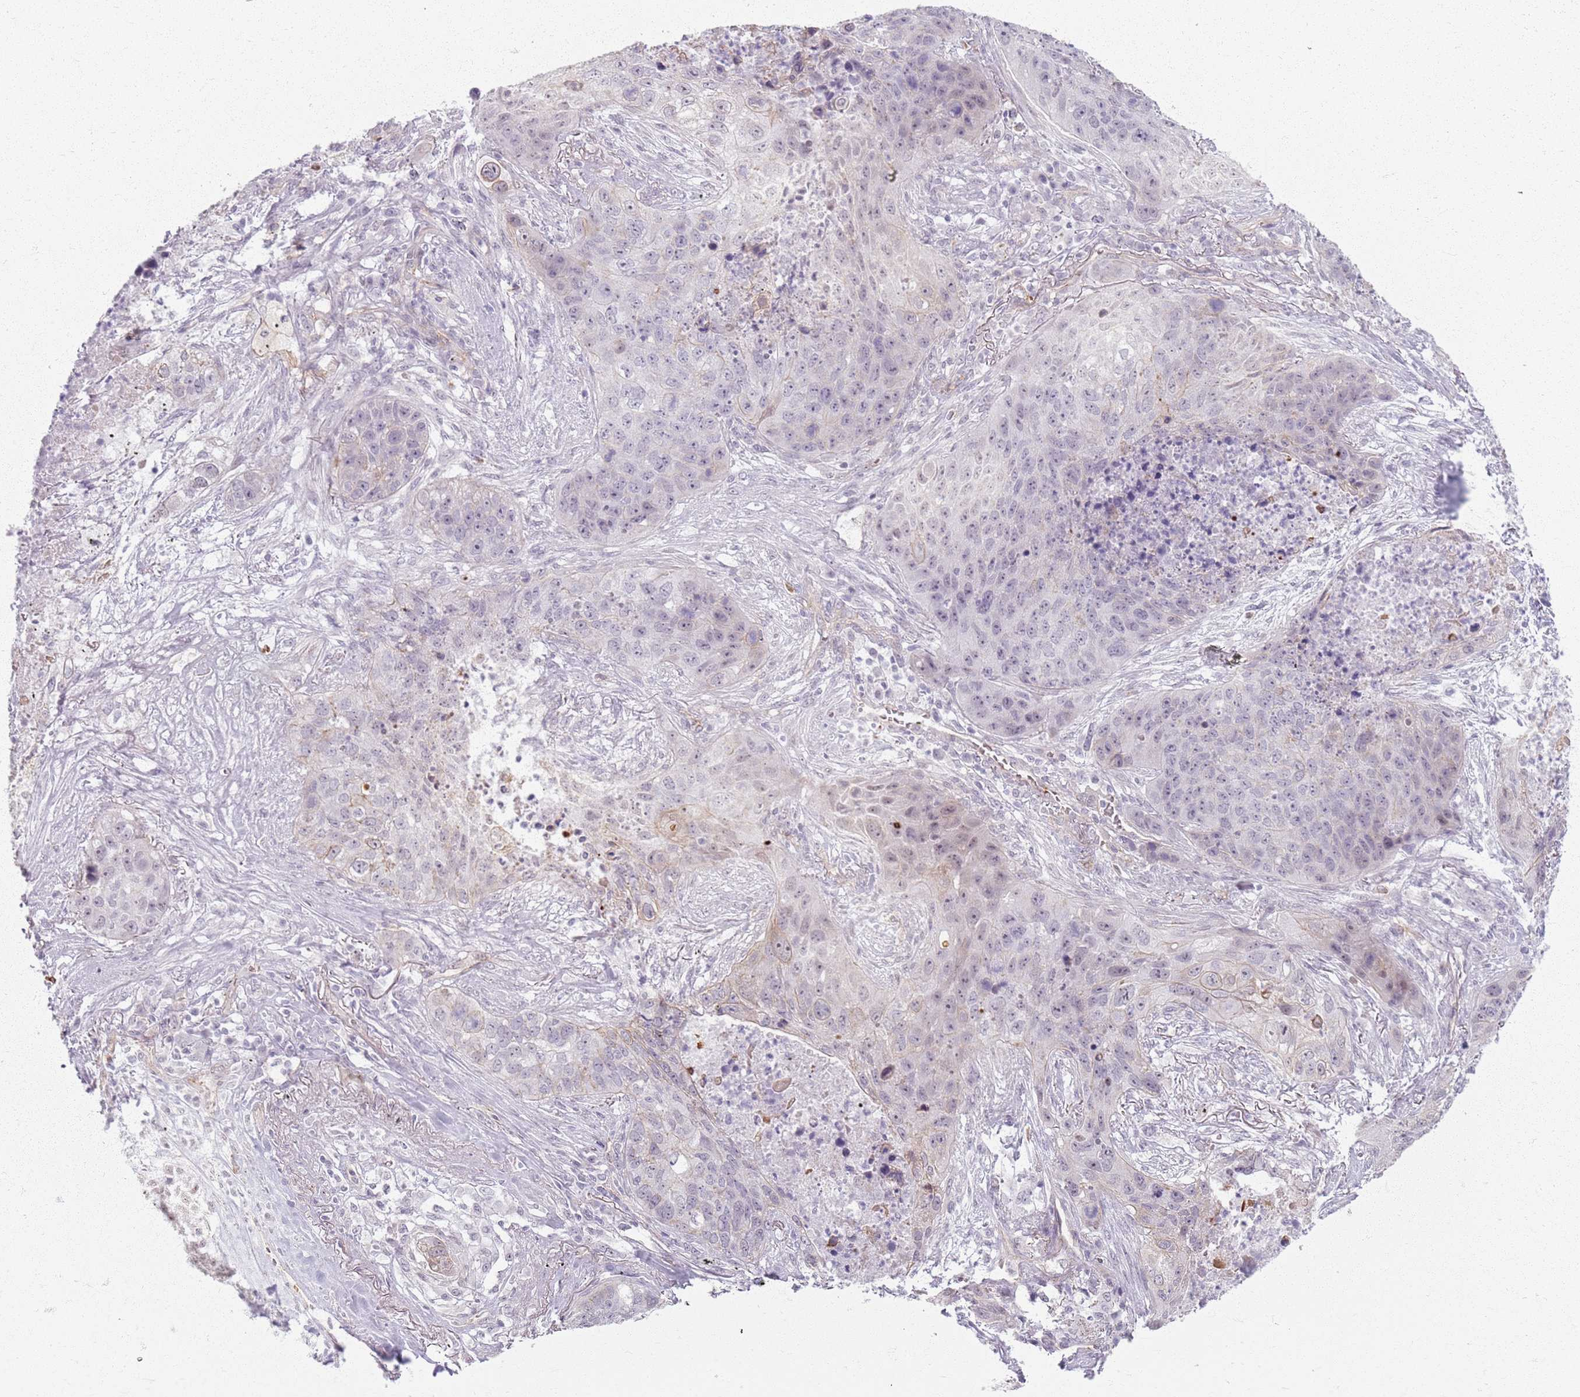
{"staining": {"intensity": "negative", "quantity": "none", "location": "none"}, "tissue": "lung cancer", "cell_type": "Tumor cells", "image_type": "cancer", "snomed": [{"axis": "morphology", "description": "Squamous cell carcinoma, NOS"}, {"axis": "topography", "description": "Lung"}], "caption": "The immunohistochemistry image has no significant positivity in tumor cells of lung cancer tissue.", "gene": "KCNA5", "patient": {"sex": "female", "age": 63}}